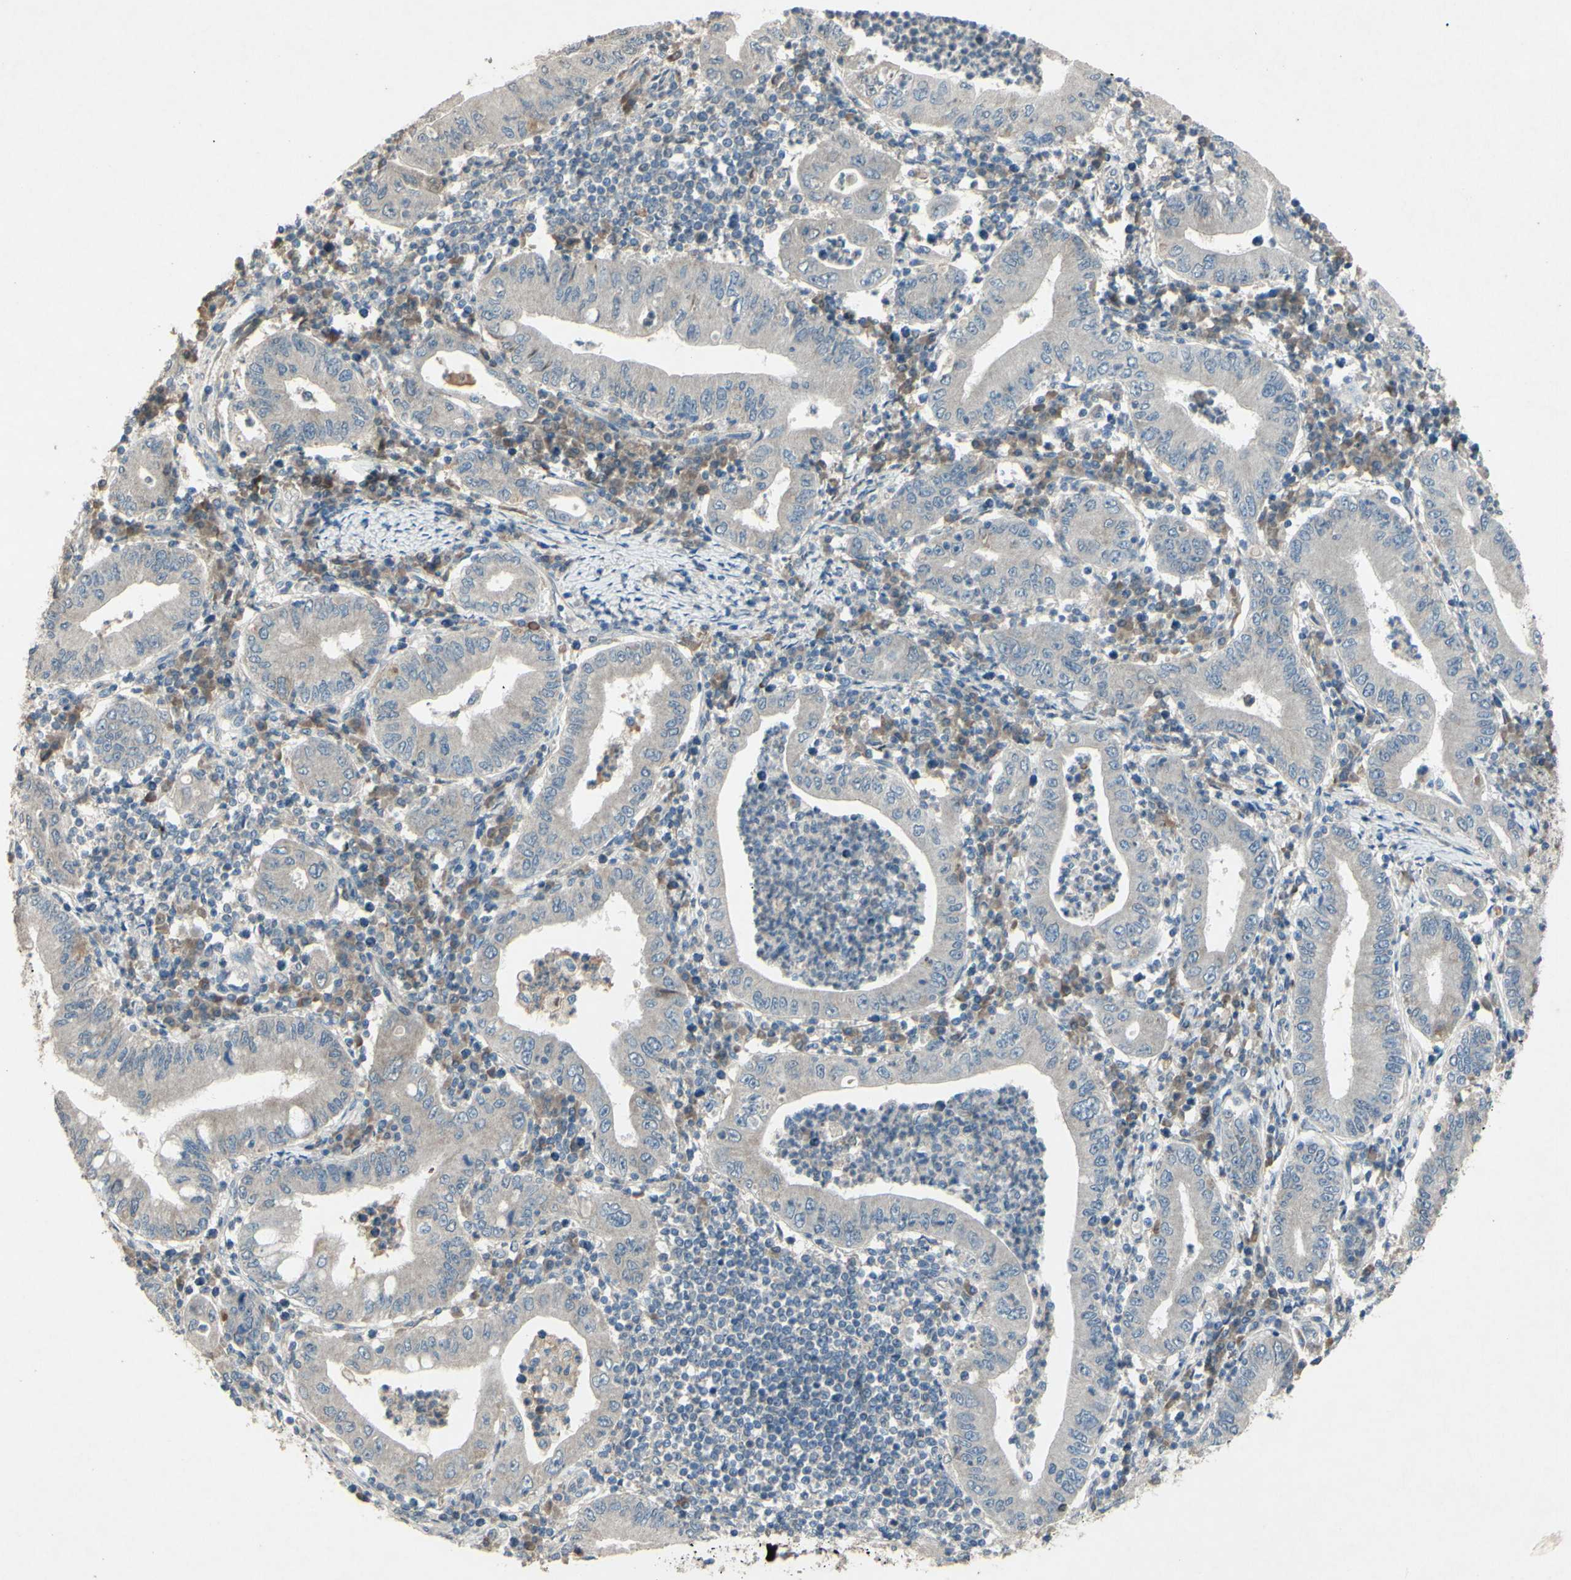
{"staining": {"intensity": "weak", "quantity": ">75%", "location": "cytoplasmic/membranous"}, "tissue": "stomach cancer", "cell_type": "Tumor cells", "image_type": "cancer", "snomed": [{"axis": "morphology", "description": "Normal tissue, NOS"}, {"axis": "morphology", "description": "Adenocarcinoma, NOS"}, {"axis": "topography", "description": "Esophagus"}, {"axis": "topography", "description": "Stomach, upper"}, {"axis": "topography", "description": "Peripheral nerve tissue"}], "caption": "Approximately >75% of tumor cells in human adenocarcinoma (stomach) exhibit weak cytoplasmic/membranous protein staining as visualized by brown immunohistochemical staining.", "gene": "TIMM21", "patient": {"sex": "male", "age": 62}}